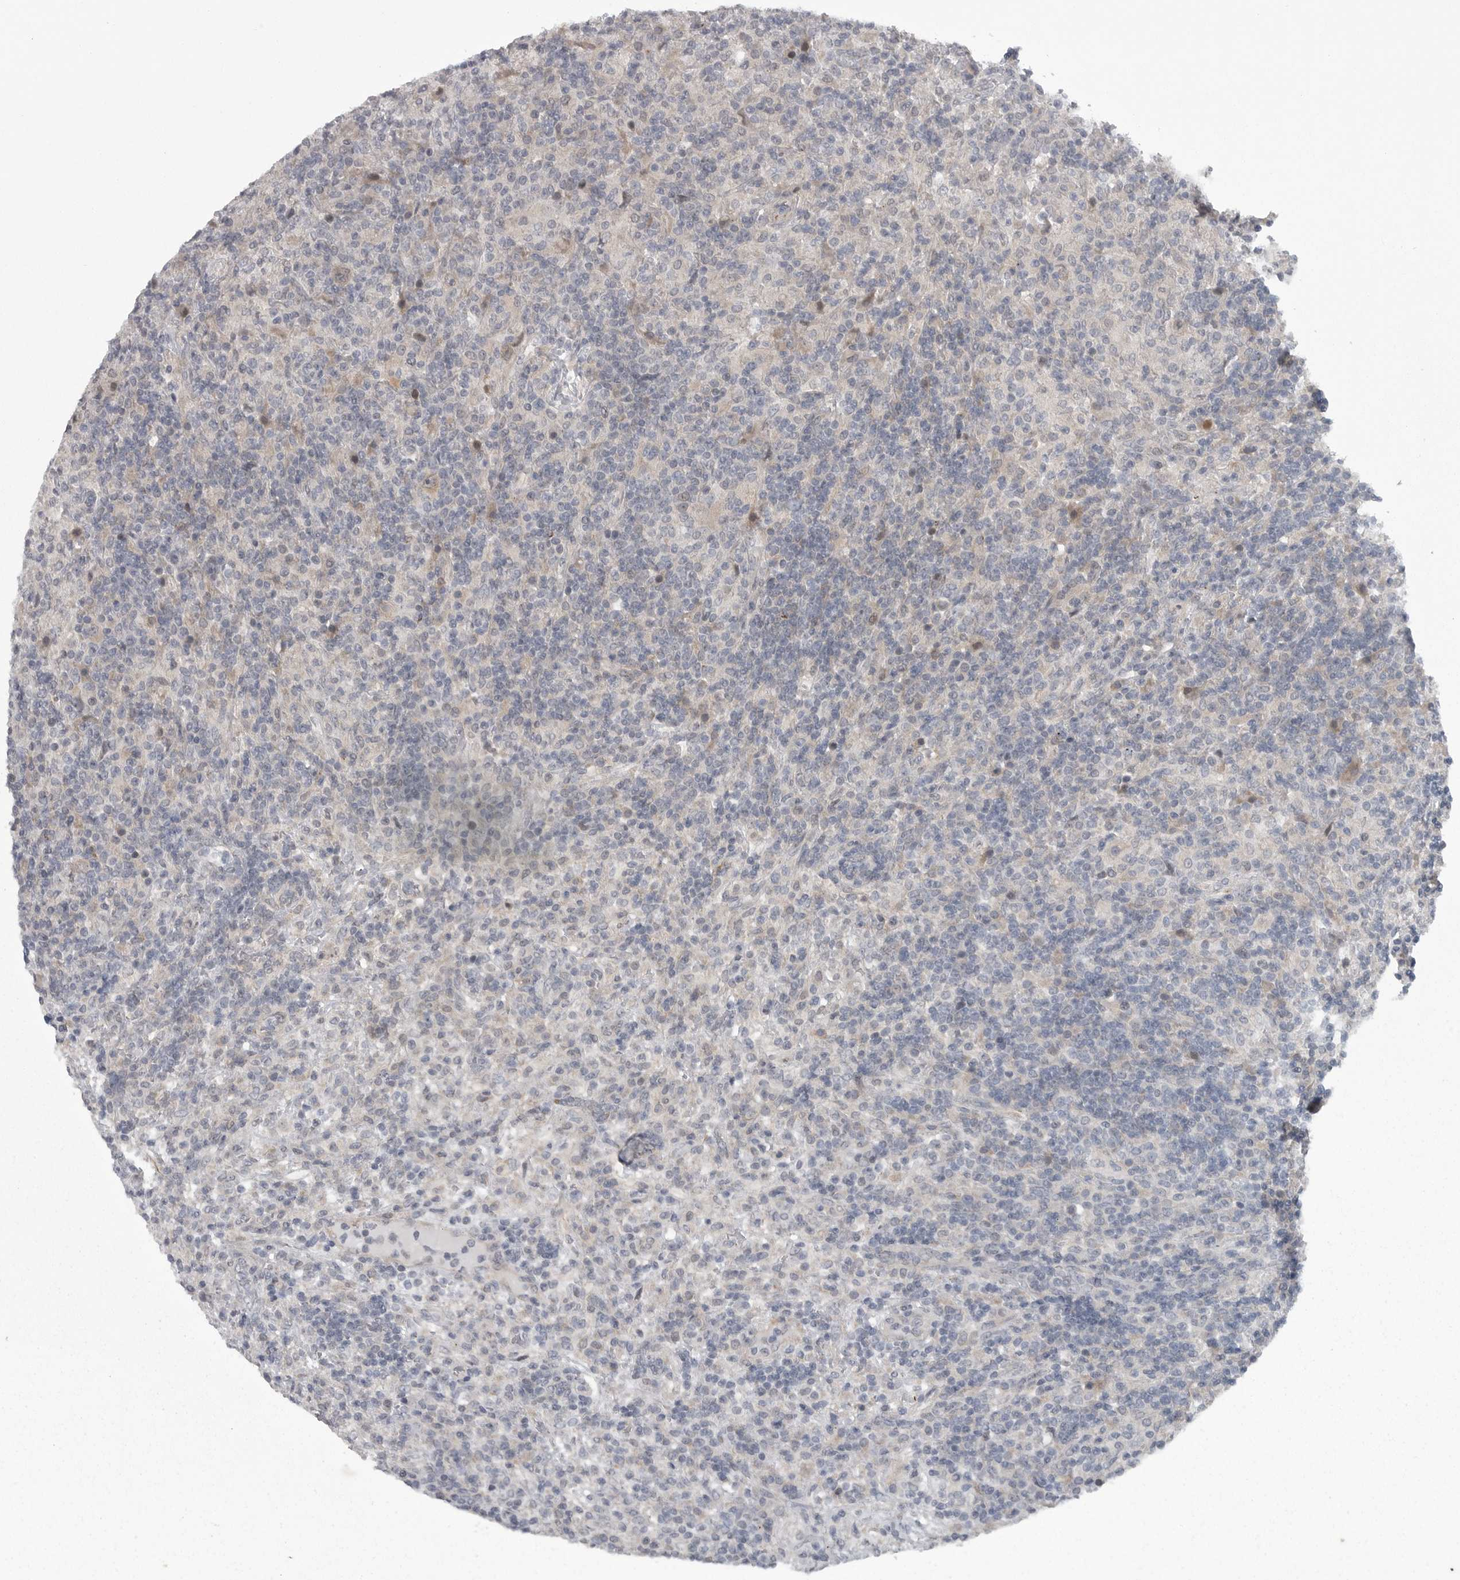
{"staining": {"intensity": "weak", "quantity": "<25%", "location": "cytoplasmic/membranous,nuclear"}, "tissue": "lymphoma", "cell_type": "Tumor cells", "image_type": "cancer", "snomed": [{"axis": "morphology", "description": "Hodgkin's disease, NOS"}, {"axis": "topography", "description": "Lymph node"}], "caption": "Tumor cells are negative for protein expression in human lymphoma. (Immunohistochemistry (ihc), brightfield microscopy, high magnification).", "gene": "PPP1R9A", "patient": {"sex": "male", "age": 70}}